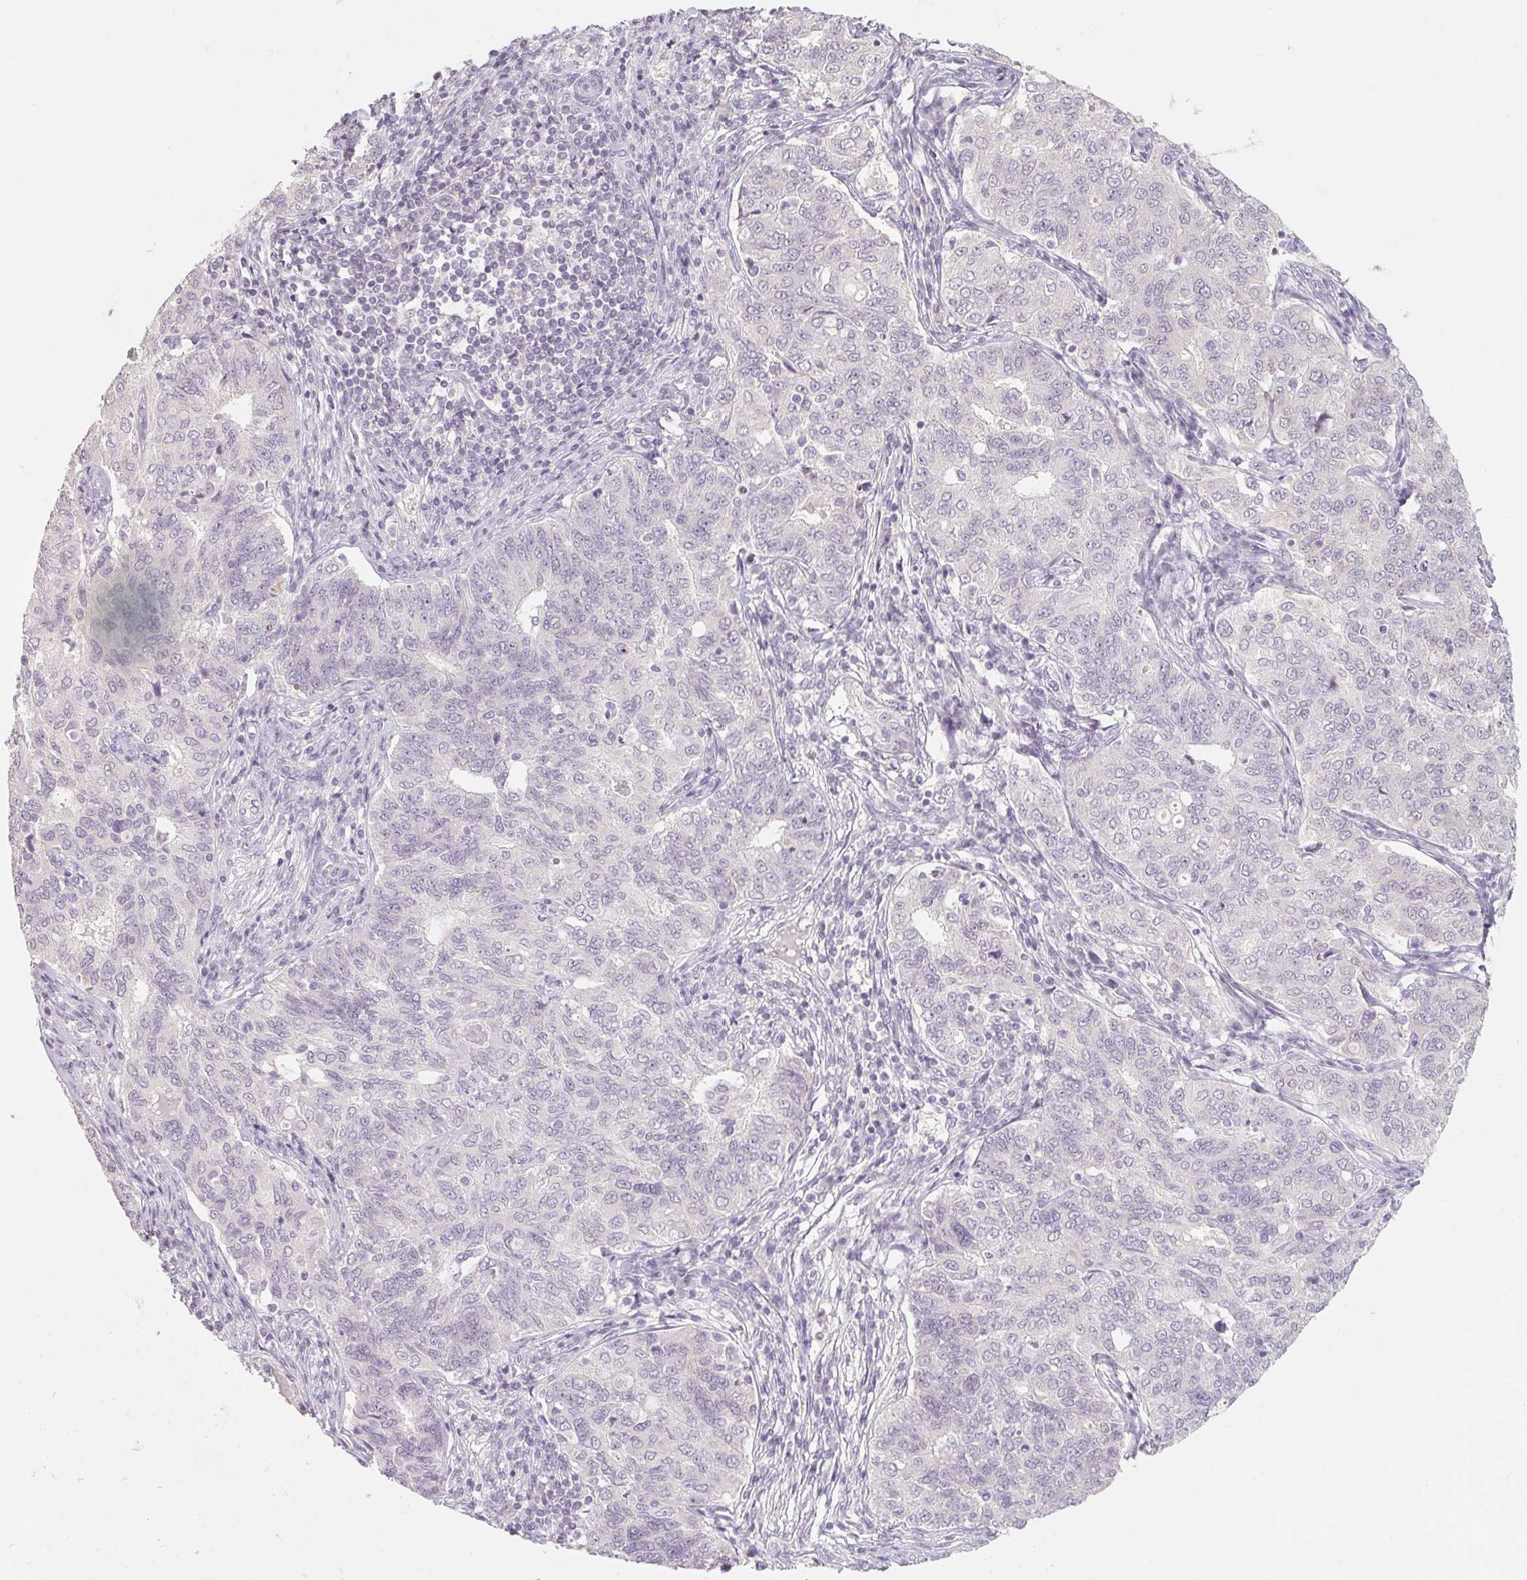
{"staining": {"intensity": "negative", "quantity": "none", "location": "none"}, "tissue": "endometrial cancer", "cell_type": "Tumor cells", "image_type": "cancer", "snomed": [{"axis": "morphology", "description": "Adenocarcinoma, NOS"}, {"axis": "topography", "description": "Endometrium"}], "caption": "An immunohistochemistry (IHC) image of adenocarcinoma (endometrial) is shown. There is no staining in tumor cells of adenocarcinoma (endometrial). (Brightfield microscopy of DAB immunohistochemistry (IHC) at high magnification).", "gene": "CAPZA3", "patient": {"sex": "female", "age": 43}}